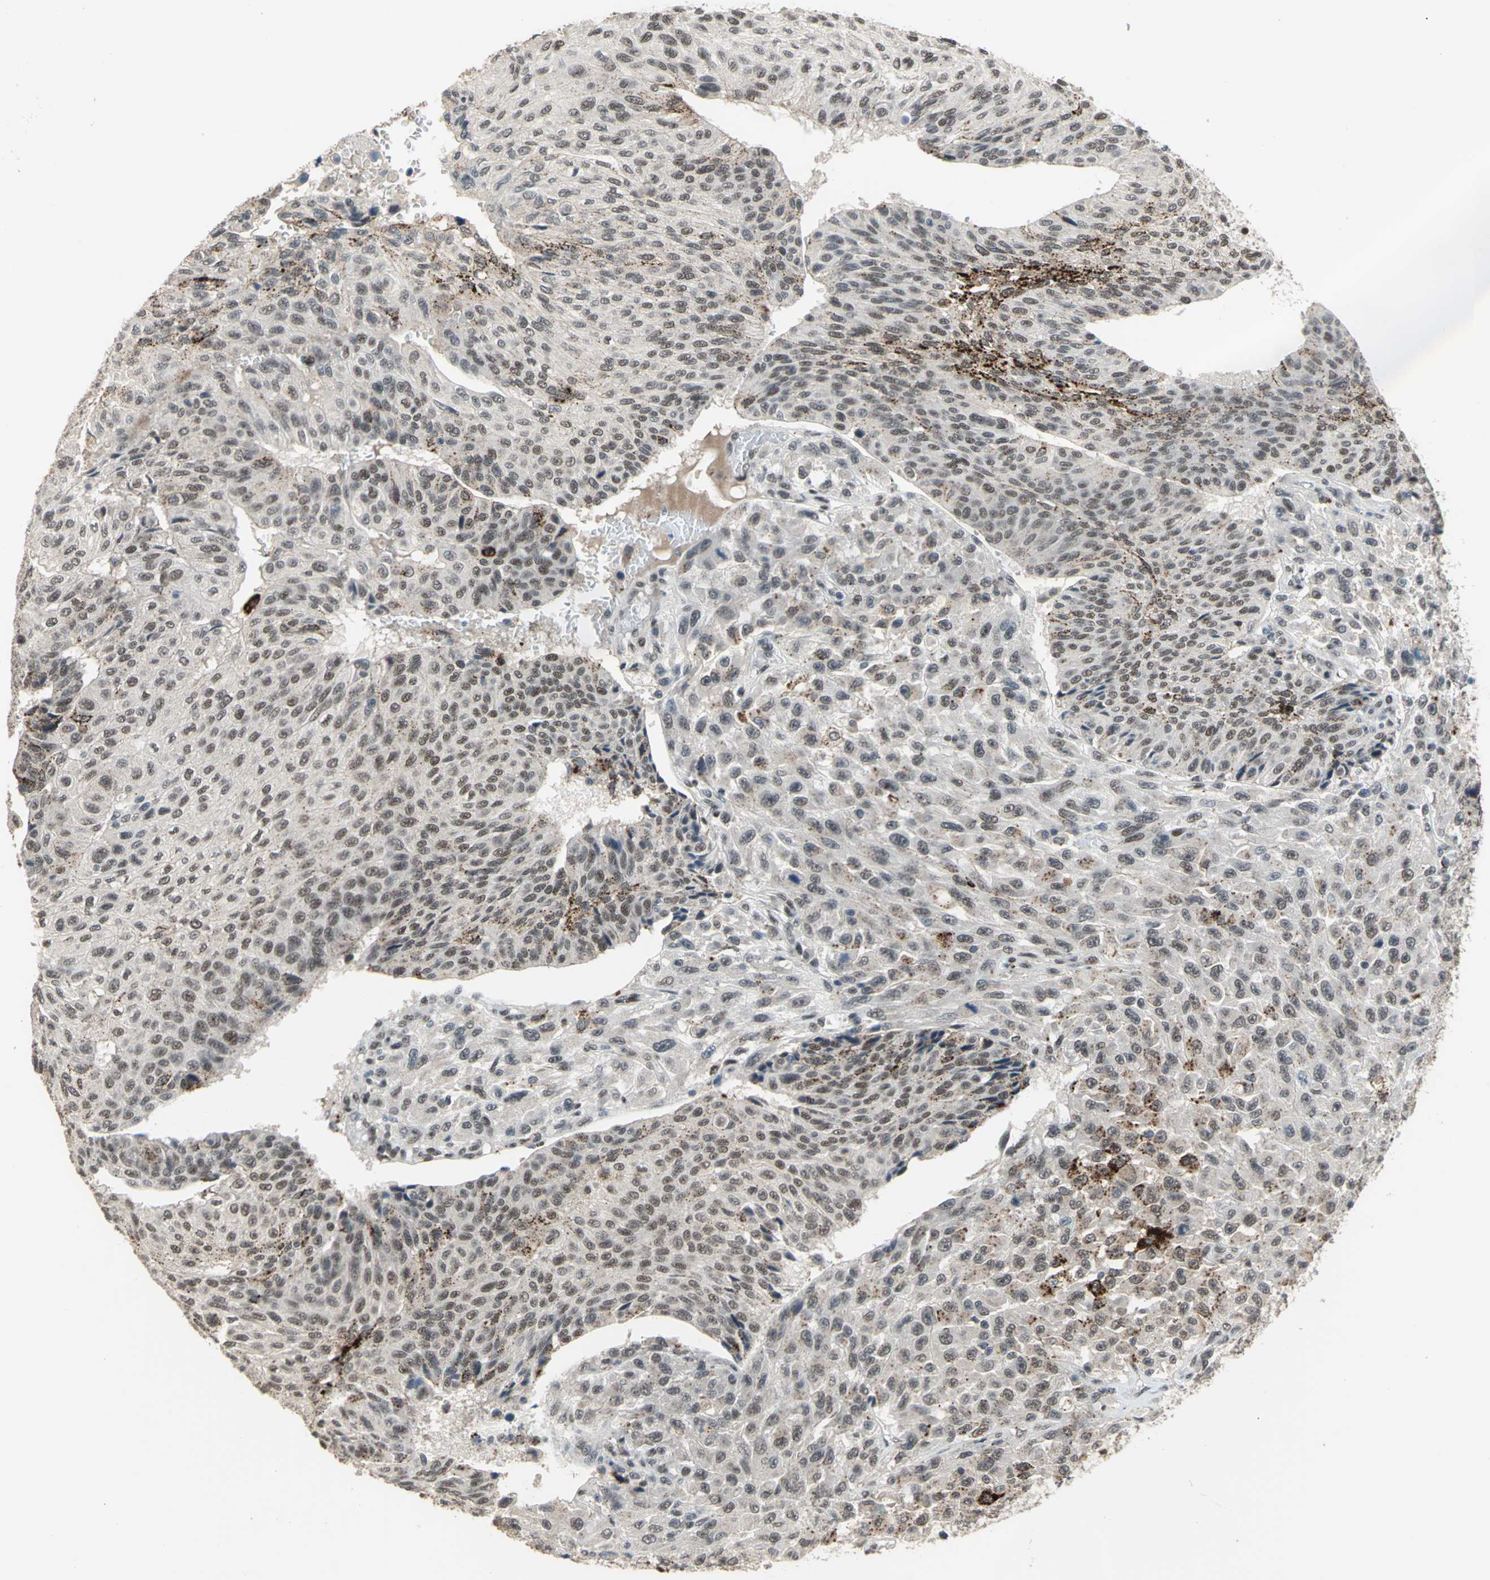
{"staining": {"intensity": "moderate", "quantity": "25%-75%", "location": "nuclear"}, "tissue": "urothelial cancer", "cell_type": "Tumor cells", "image_type": "cancer", "snomed": [{"axis": "morphology", "description": "Urothelial carcinoma, High grade"}, {"axis": "topography", "description": "Urinary bladder"}], "caption": "Brown immunohistochemical staining in high-grade urothelial carcinoma exhibits moderate nuclear expression in approximately 25%-75% of tumor cells. The staining was performed using DAB to visualize the protein expression in brown, while the nuclei were stained in blue with hematoxylin (Magnification: 20x).", "gene": "ELF2", "patient": {"sex": "male", "age": 66}}